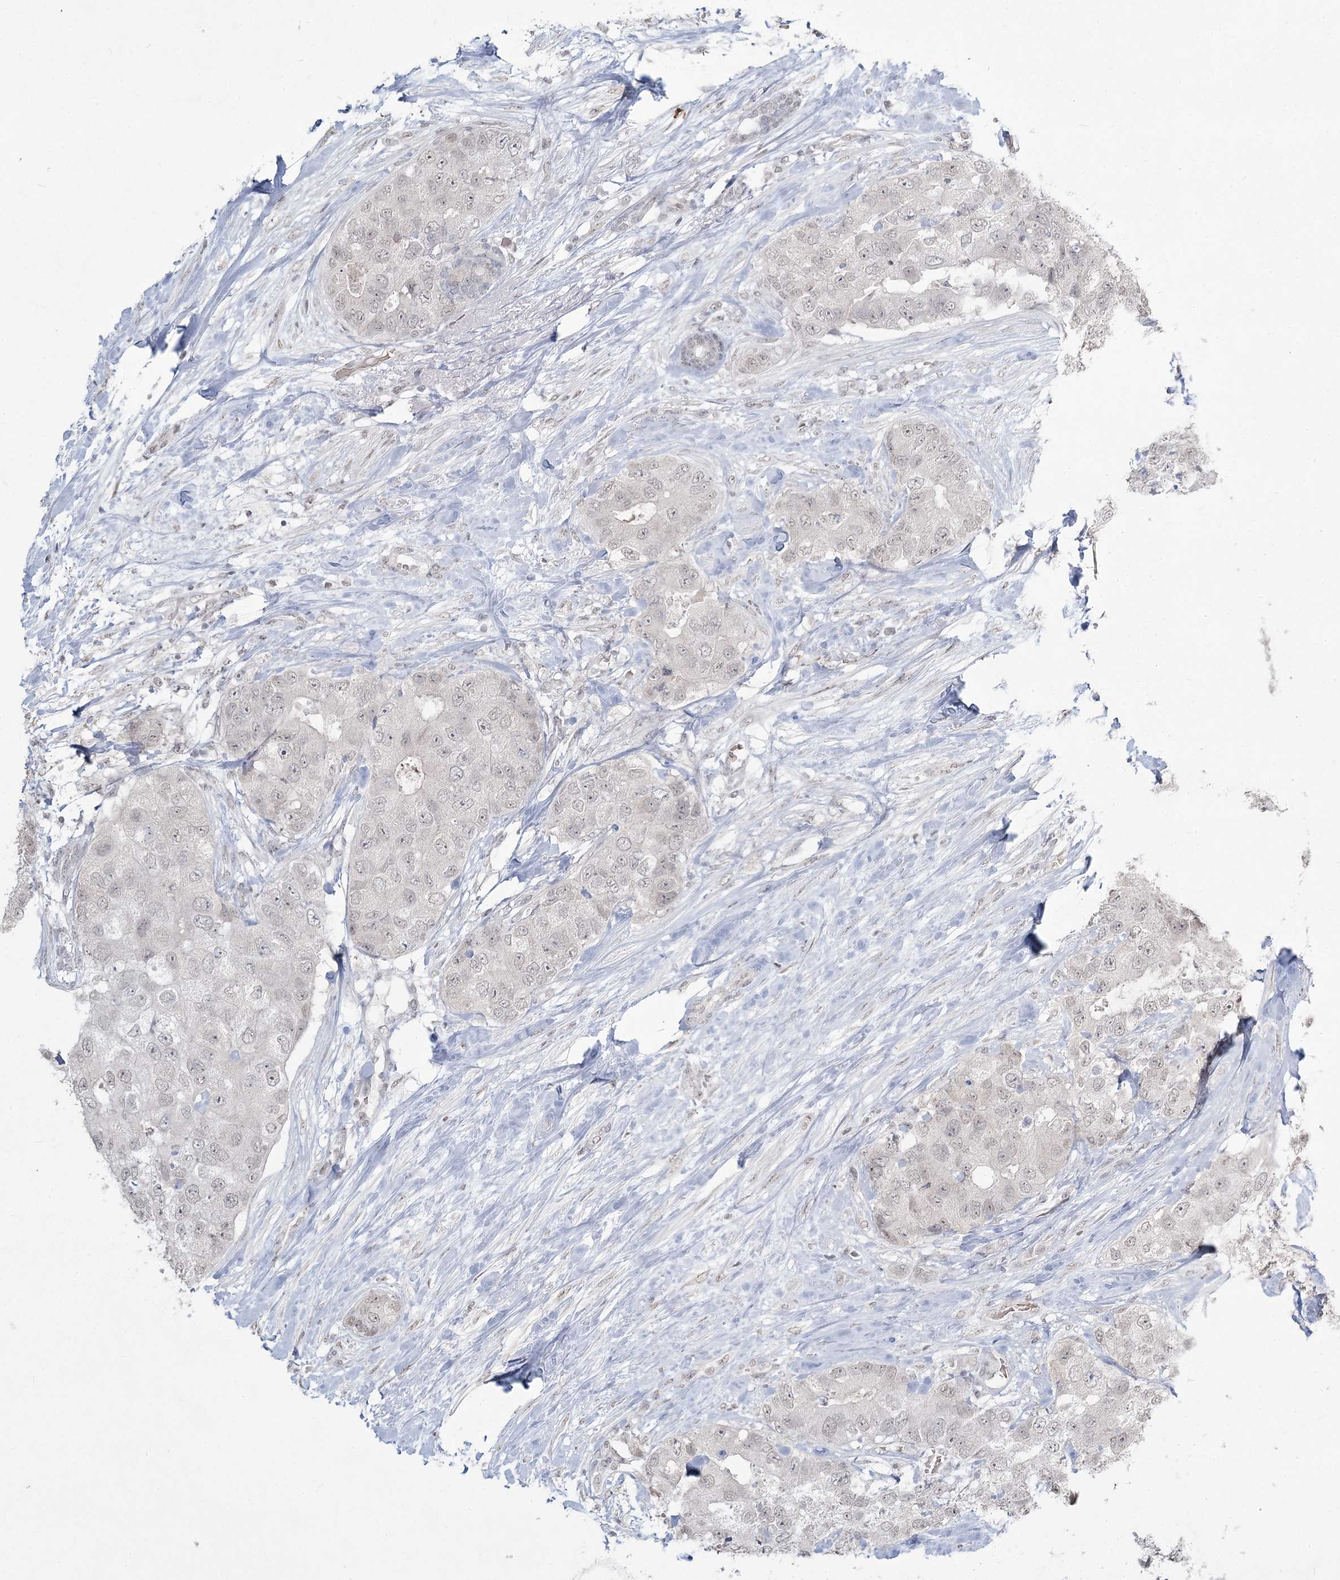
{"staining": {"intensity": "negative", "quantity": "none", "location": "none"}, "tissue": "breast cancer", "cell_type": "Tumor cells", "image_type": "cancer", "snomed": [{"axis": "morphology", "description": "Duct carcinoma"}, {"axis": "topography", "description": "Breast"}], "caption": "There is no significant staining in tumor cells of breast cancer.", "gene": "LY6G5C", "patient": {"sex": "female", "age": 62}}